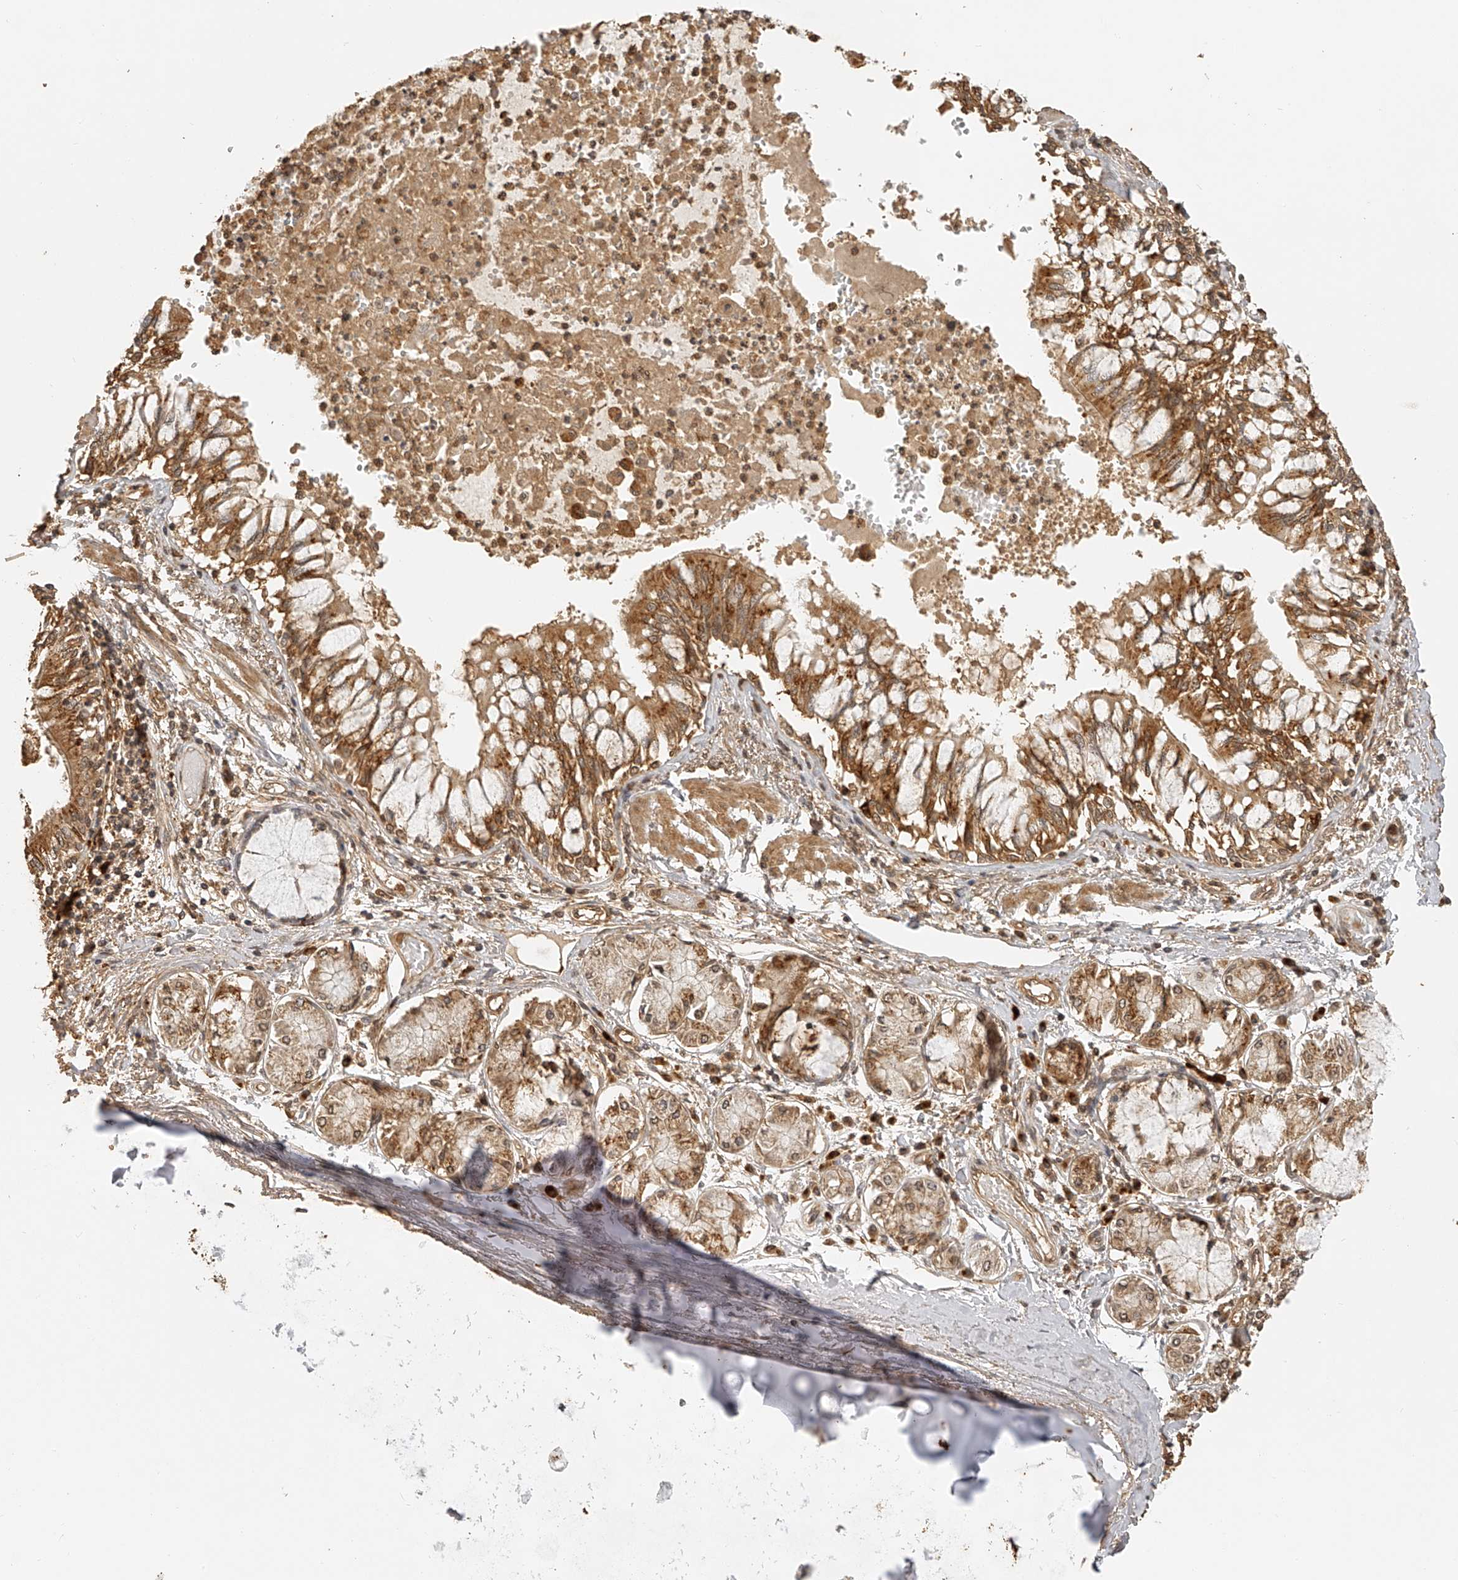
{"staining": {"intensity": "moderate", "quantity": ">75%", "location": "cytoplasmic/membranous"}, "tissue": "bronchus", "cell_type": "Respiratory epithelial cells", "image_type": "normal", "snomed": [{"axis": "morphology", "description": "Normal tissue, NOS"}, {"axis": "topography", "description": "Cartilage tissue"}, {"axis": "topography", "description": "Bronchus"}, {"axis": "topography", "description": "Lung"}], "caption": "Benign bronchus exhibits moderate cytoplasmic/membranous staining in about >75% of respiratory epithelial cells.", "gene": "BCL2L11", "patient": {"sex": "female", "age": 49}}